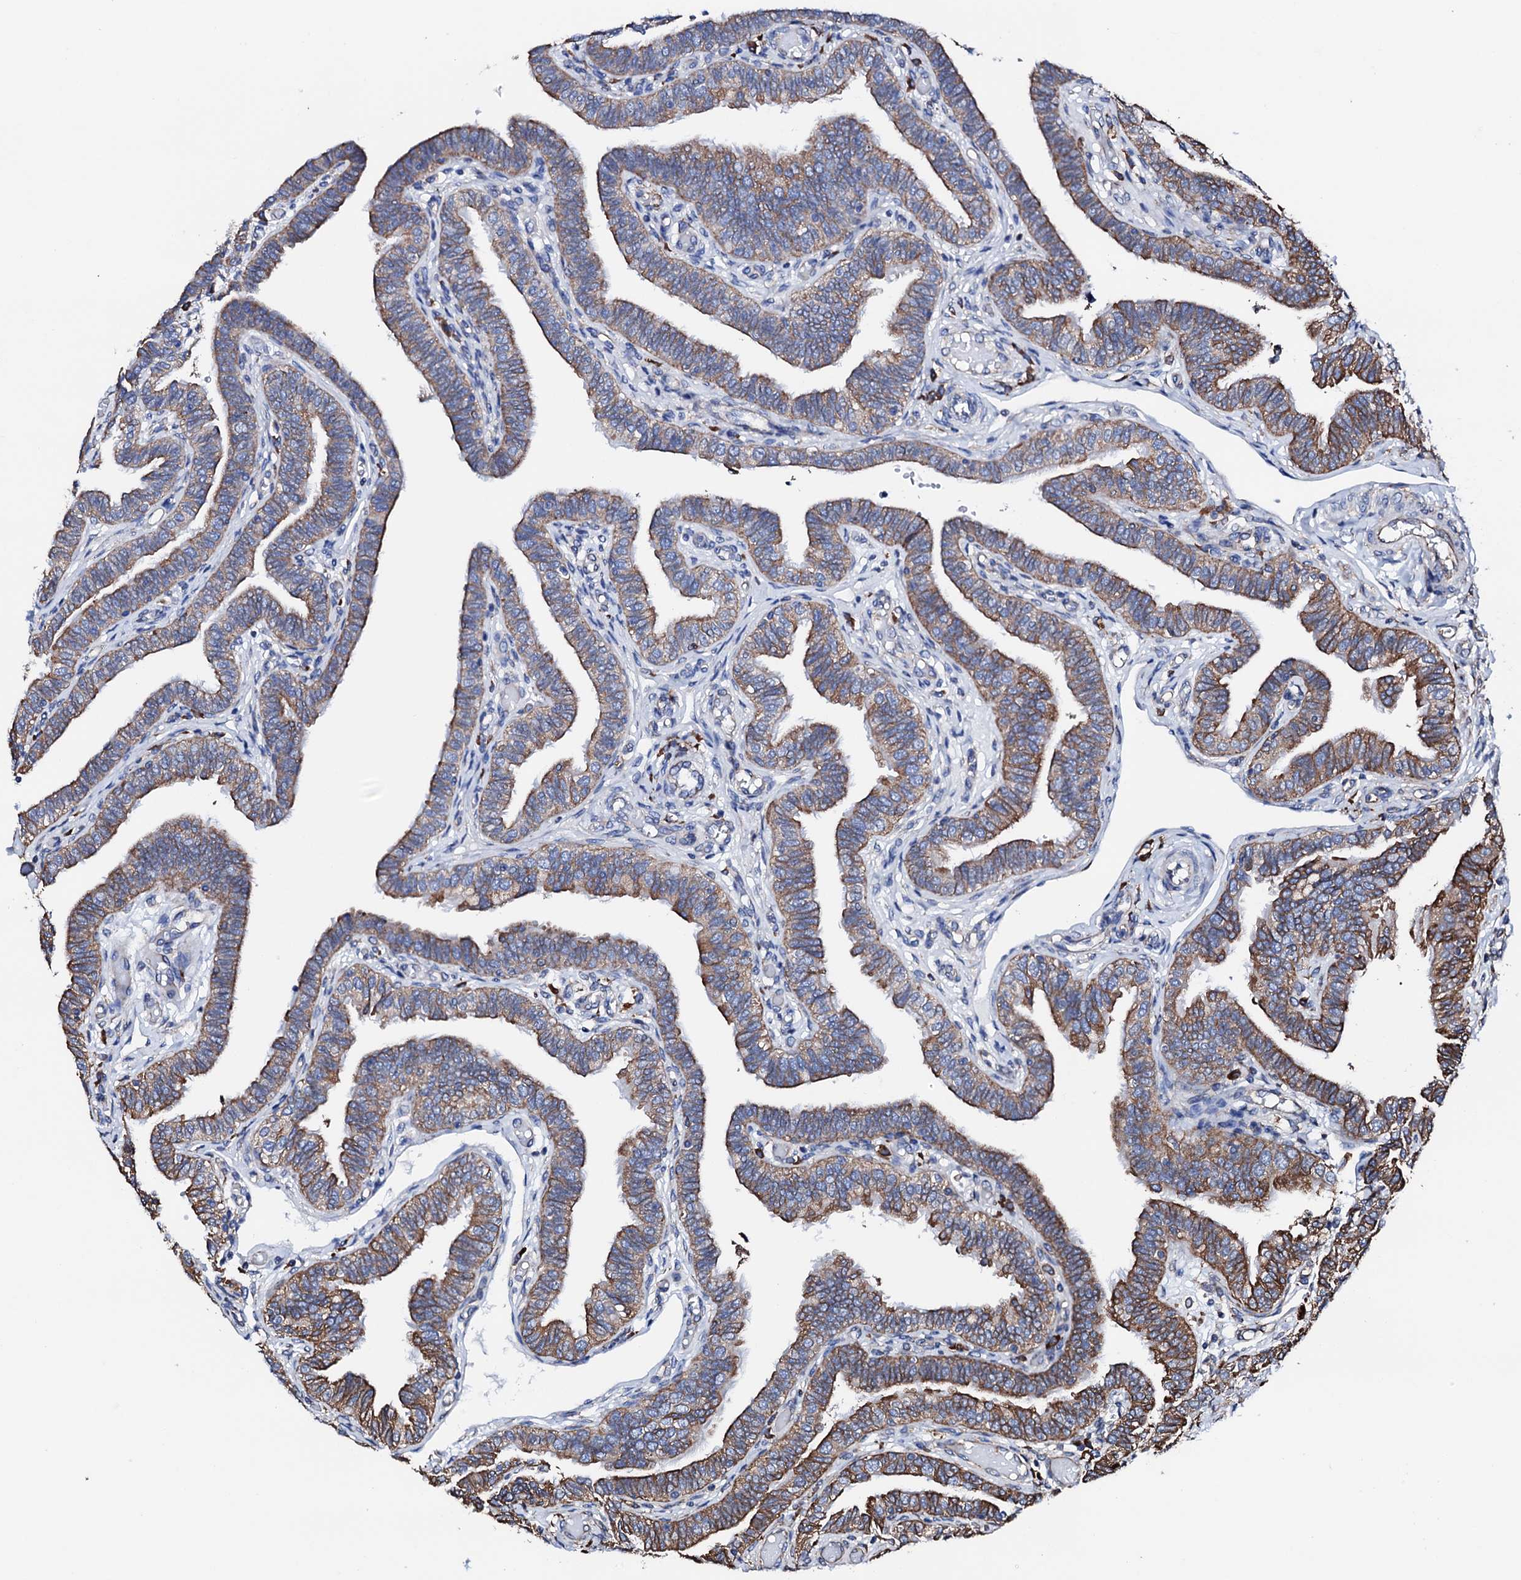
{"staining": {"intensity": "strong", "quantity": "25%-75%", "location": "cytoplasmic/membranous"}, "tissue": "fallopian tube", "cell_type": "Glandular cells", "image_type": "normal", "snomed": [{"axis": "morphology", "description": "Normal tissue, NOS"}, {"axis": "topography", "description": "Fallopian tube"}], "caption": "Glandular cells display strong cytoplasmic/membranous staining in approximately 25%-75% of cells in normal fallopian tube.", "gene": "AMDHD1", "patient": {"sex": "female", "age": 39}}